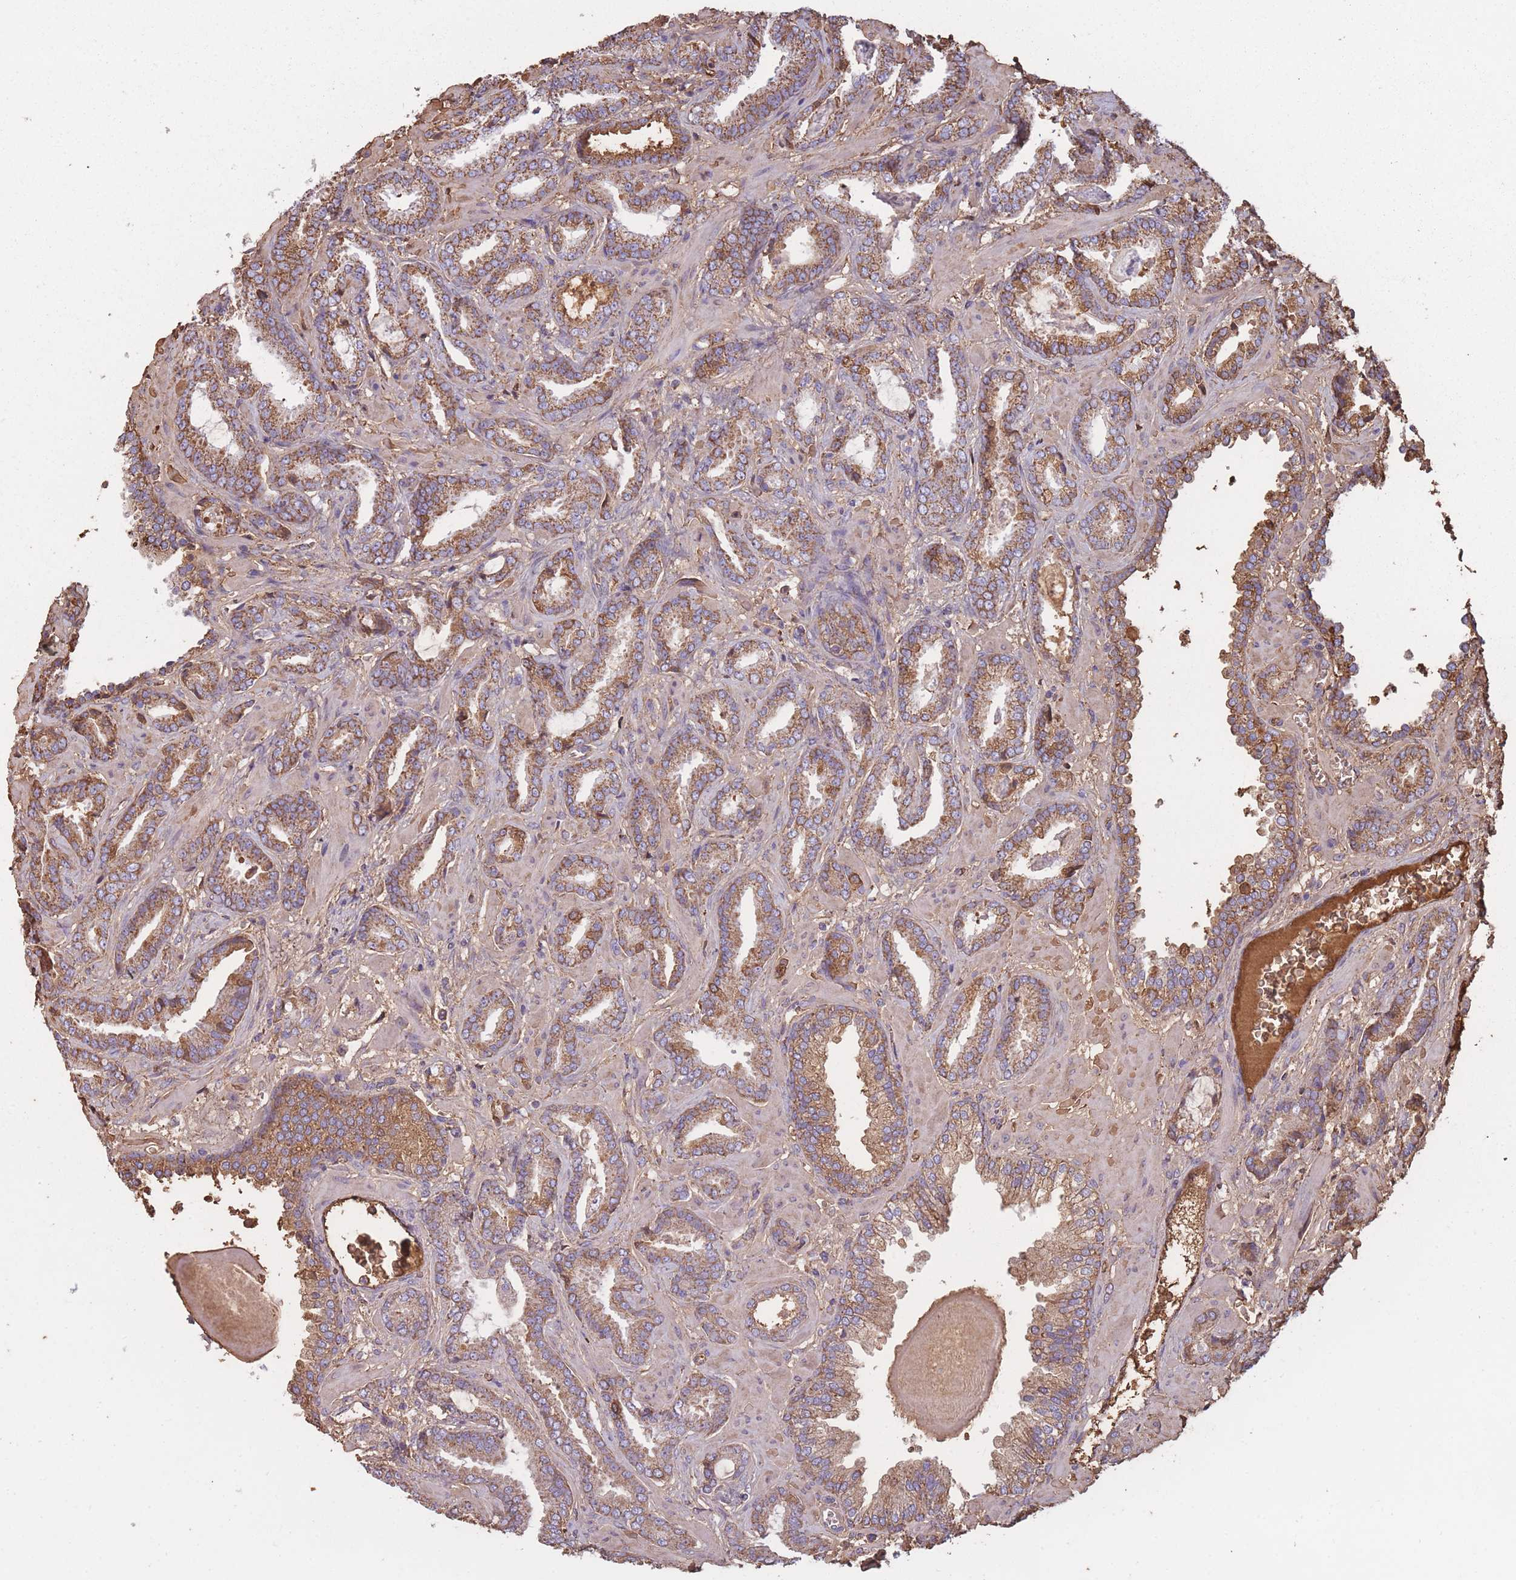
{"staining": {"intensity": "moderate", "quantity": ">75%", "location": "cytoplasmic/membranous"}, "tissue": "prostate cancer", "cell_type": "Tumor cells", "image_type": "cancer", "snomed": [{"axis": "morphology", "description": "Adenocarcinoma, Low grade"}, {"axis": "topography", "description": "Prostate"}], "caption": "This photomicrograph demonstrates prostate low-grade adenocarcinoma stained with immunohistochemistry to label a protein in brown. The cytoplasmic/membranous of tumor cells show moderate positivity for the protein. Nuclei are counter-stained blue.", "gene": "KAT2A", "patient": {"sex": "male", "age": 62}}